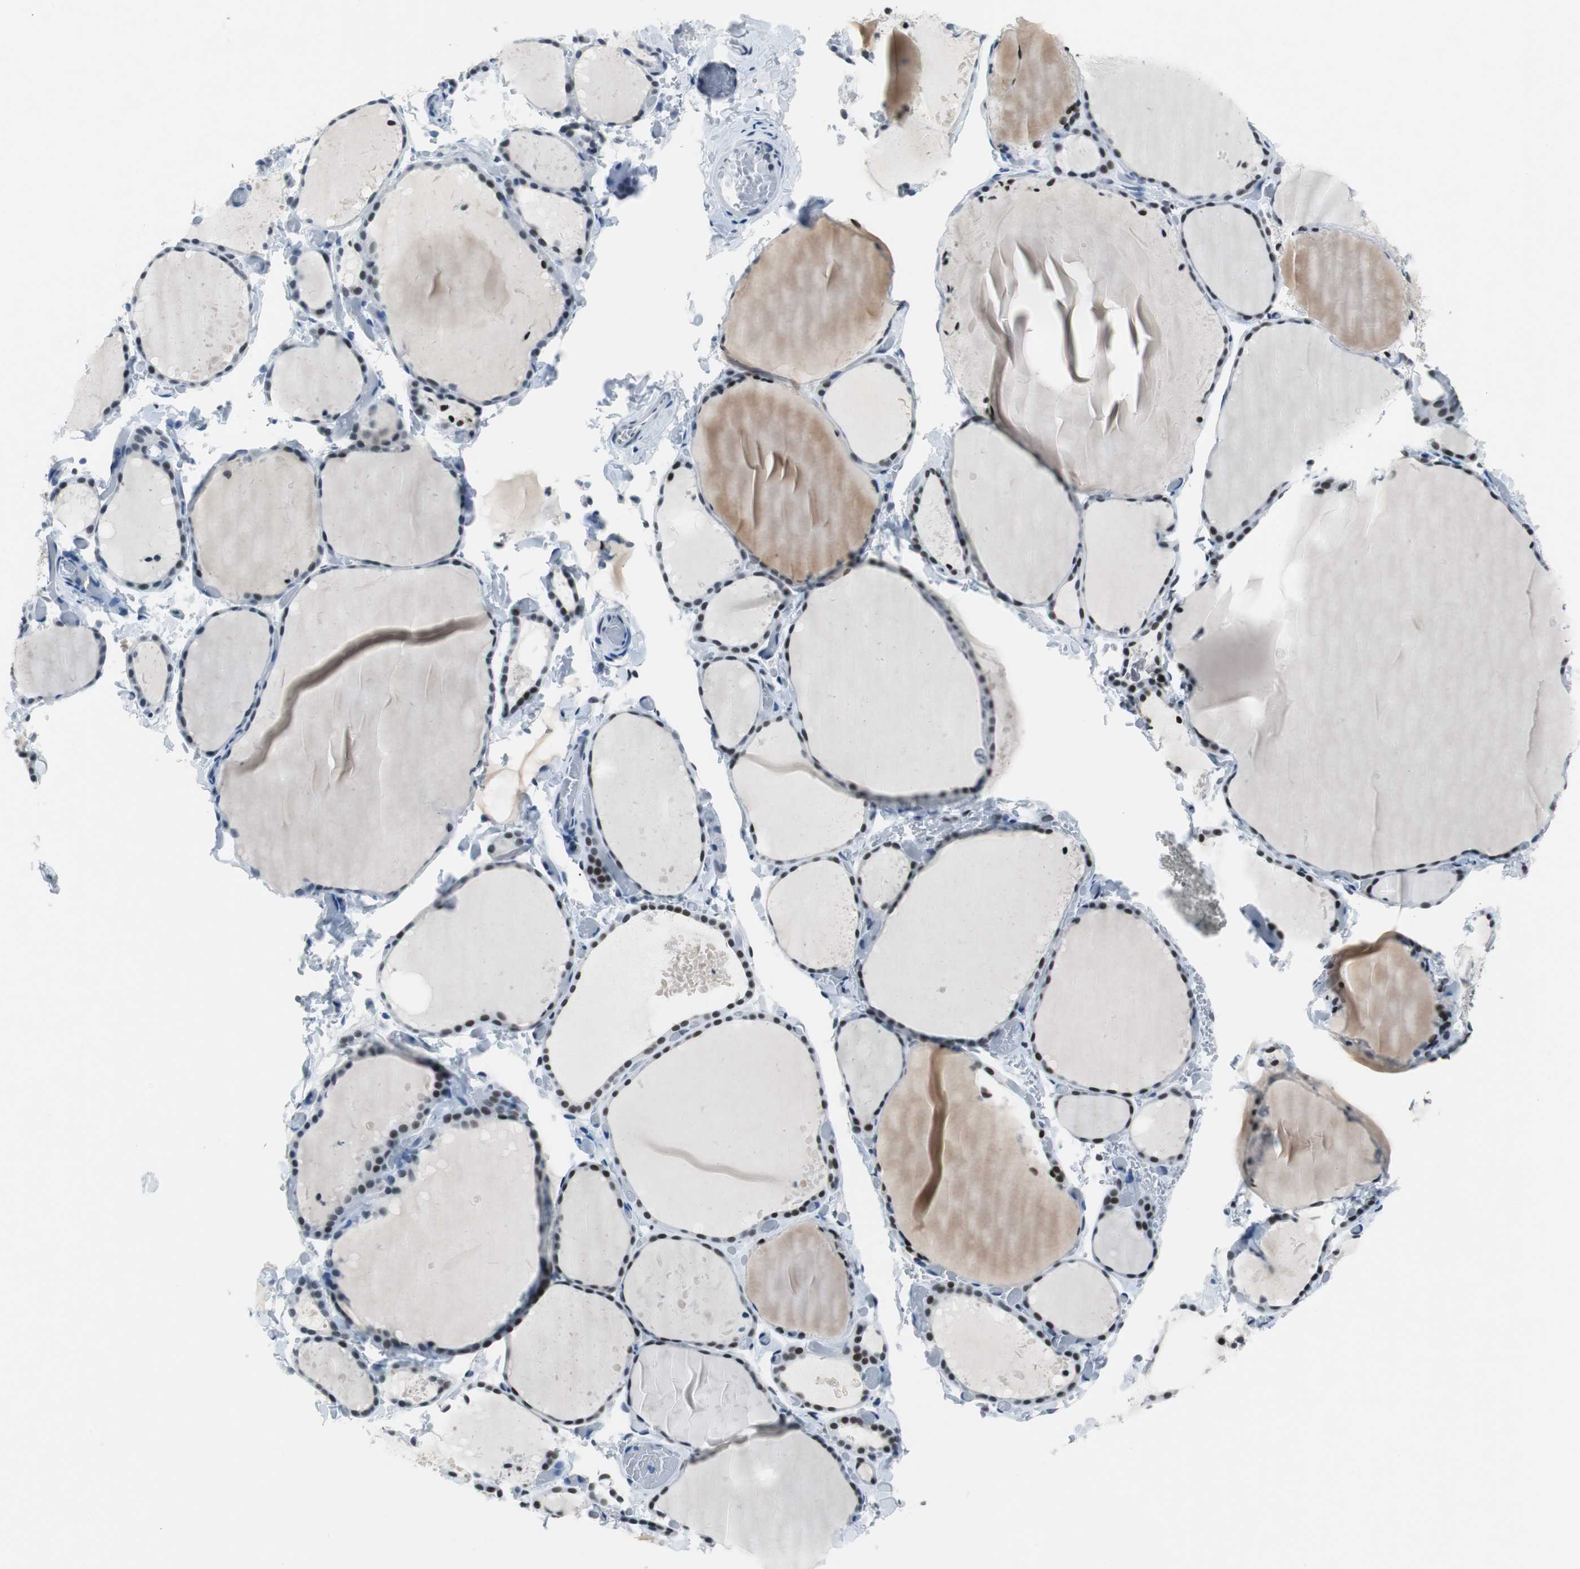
{"staining": {"intensity": "weak", "quantity": "25%-75%", "location": "nuclear"}, "tissue": "thyroid gland", "cell_type": "Glandular cells", "image_type": "normal", "snomed": [{"axis": "morphology", "description": "Normal tissue, NOS"}, {"axis": "topography", "description": "Thyroid gland"}], "caption": "Immunohistochemistry of benign human thyroid gland reveals low levels of weak nuclear positivity in approximately 25%-75% of glandular cells.", "gene": "HDAC3", "patient": {"sex": "female", "age": 22}}